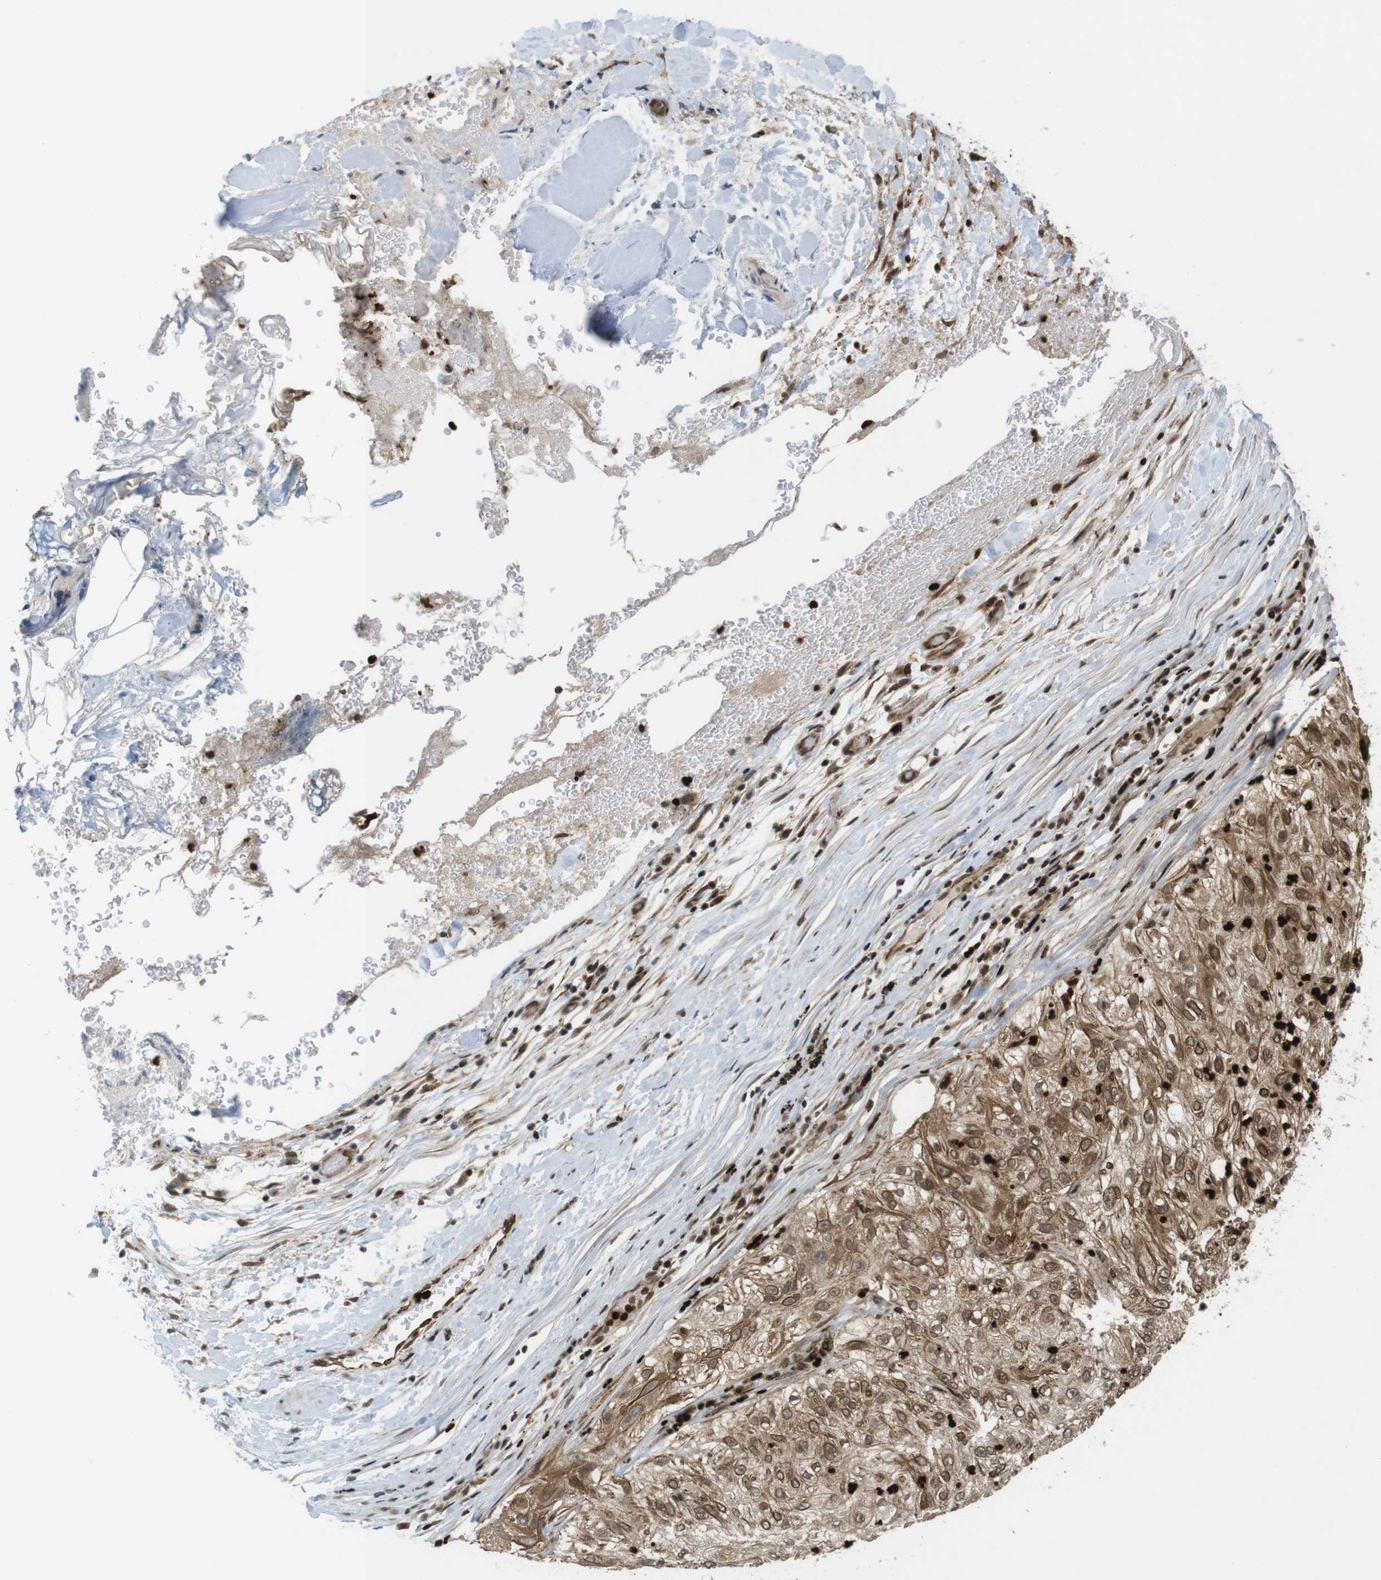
{"staining": {"intensity": "moderate", "quantity": ">75%", "location": "cytoplasmic/membranous,nuclear"}, "tissue": "lung cancer", "cell_type": "Tumor cells", "image_type": "cancer", "snomed": [{"axis": "morphology", "description": "Inflammation, NOS"}, {"axis": "morphology", "description": "Squamous cell carcinoma, NOS"}, {"axis": "topography", "description": "Lymph node"}, {"axis": "topography", "description": "Soft tissue"}, {"axis": "topography", "description": "Lung"}], "caption": "The micrograph demonstrates staining of lung cancer (squamous cell carcinoma), revealing moderate cytoplasmic/membranous and nuclear protein staining (brown color) within tumor cells. (DAB (3,3'-diaminobenzidine) IHC, brown staining for protein, blue staining for nuclei).", "gene": "SP2", "patient": {"sex": "male", "age": 66}}